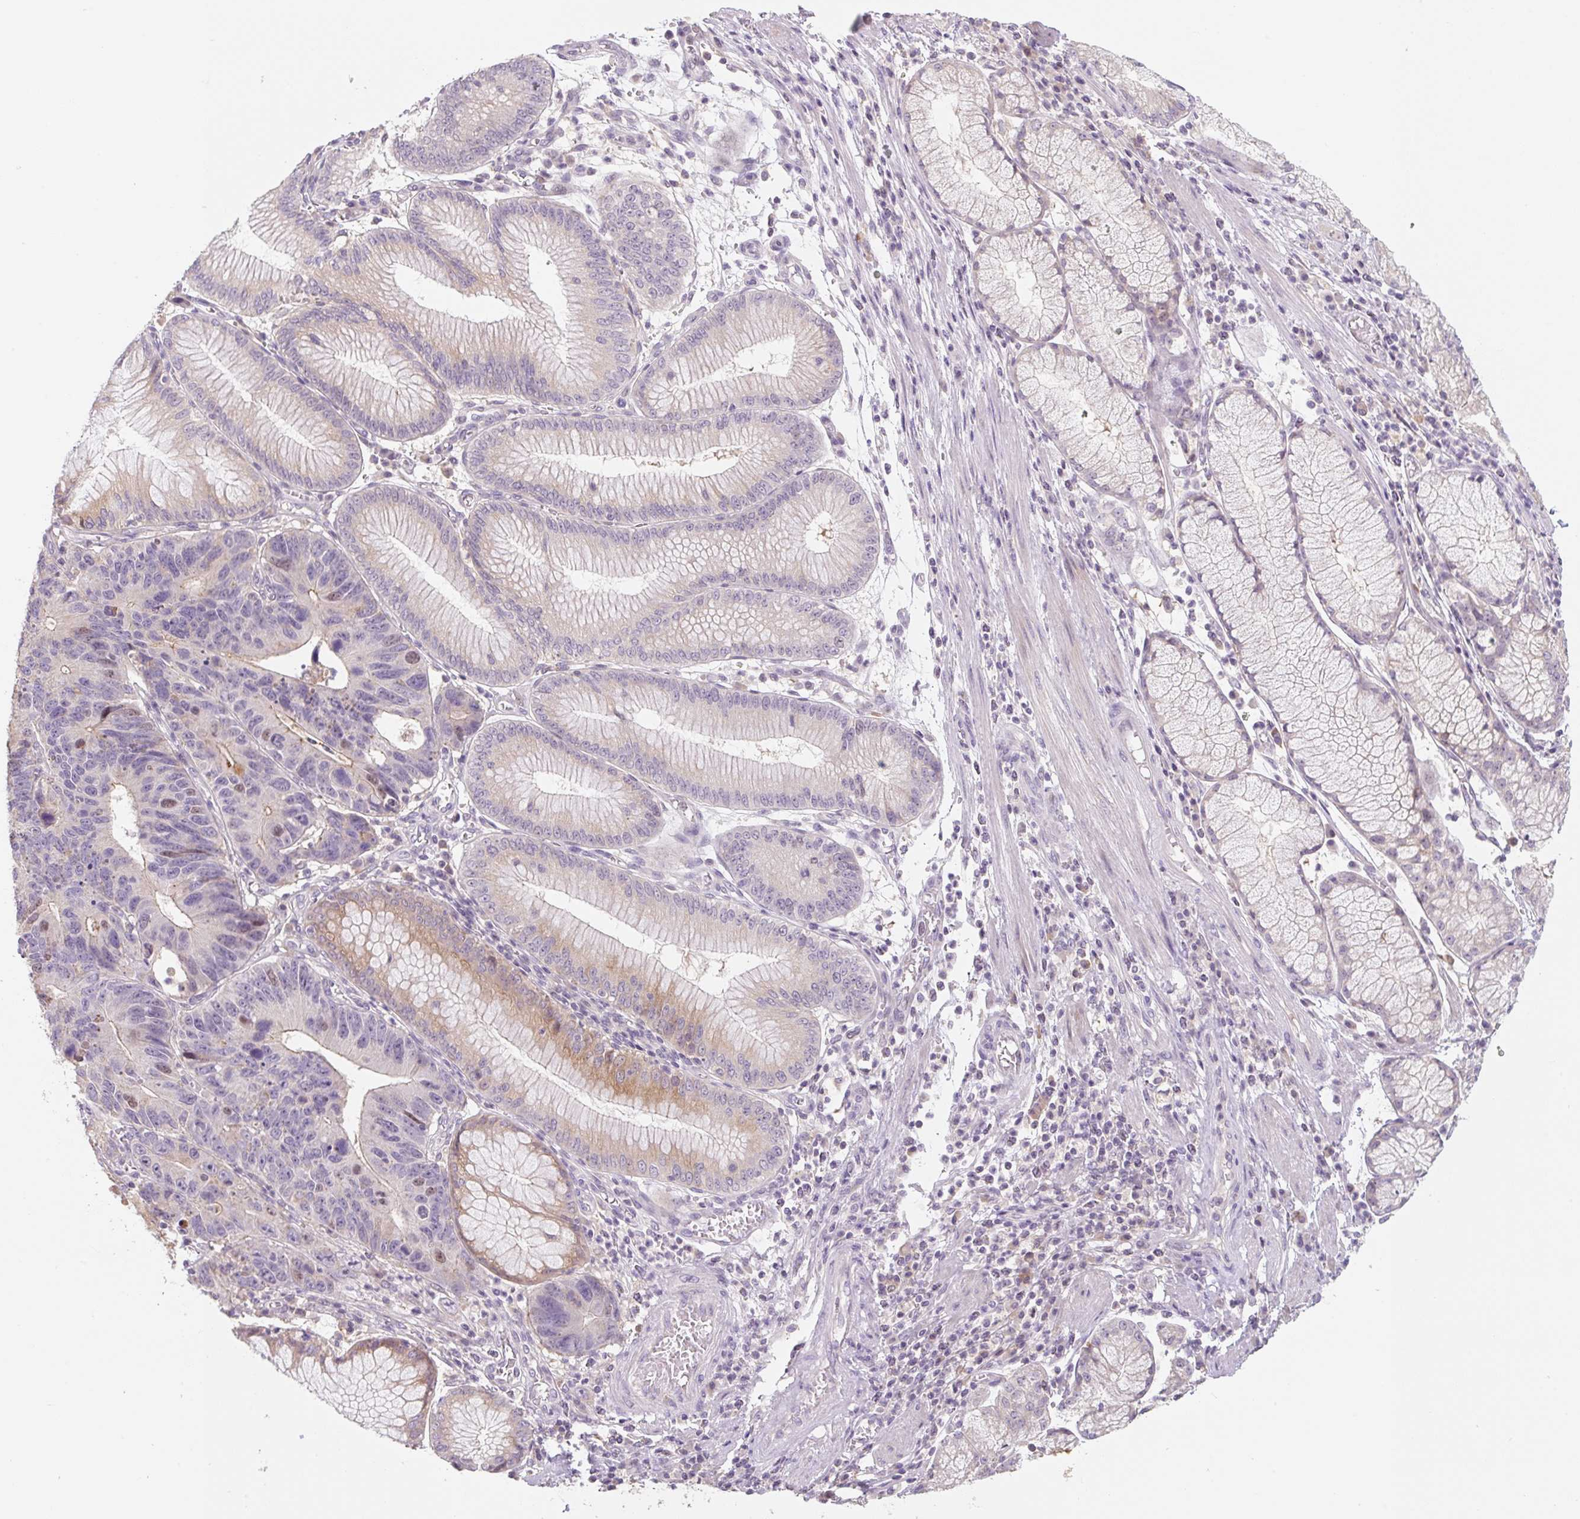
{"staining": {"intensity": "weak", "quantity": "<25%", "location": "nuclear"}, "tissue": "stomach cancer", "cell_type": "Tumor cells", "image_type": "cancer", "snomed": [{"axis": "morphology", "description": "Adenocarcinoma, NOS"}, {"axis": "topography", "description": "Stomach"}], "caption": "Immunohistochemistry photomicrograph of human stomach adenocarcinoma stained for a protein (brown), which exhibits no expression in tumor cells.", "gene": "MIA2", "patient": {"sex": "male", "age": 59}}